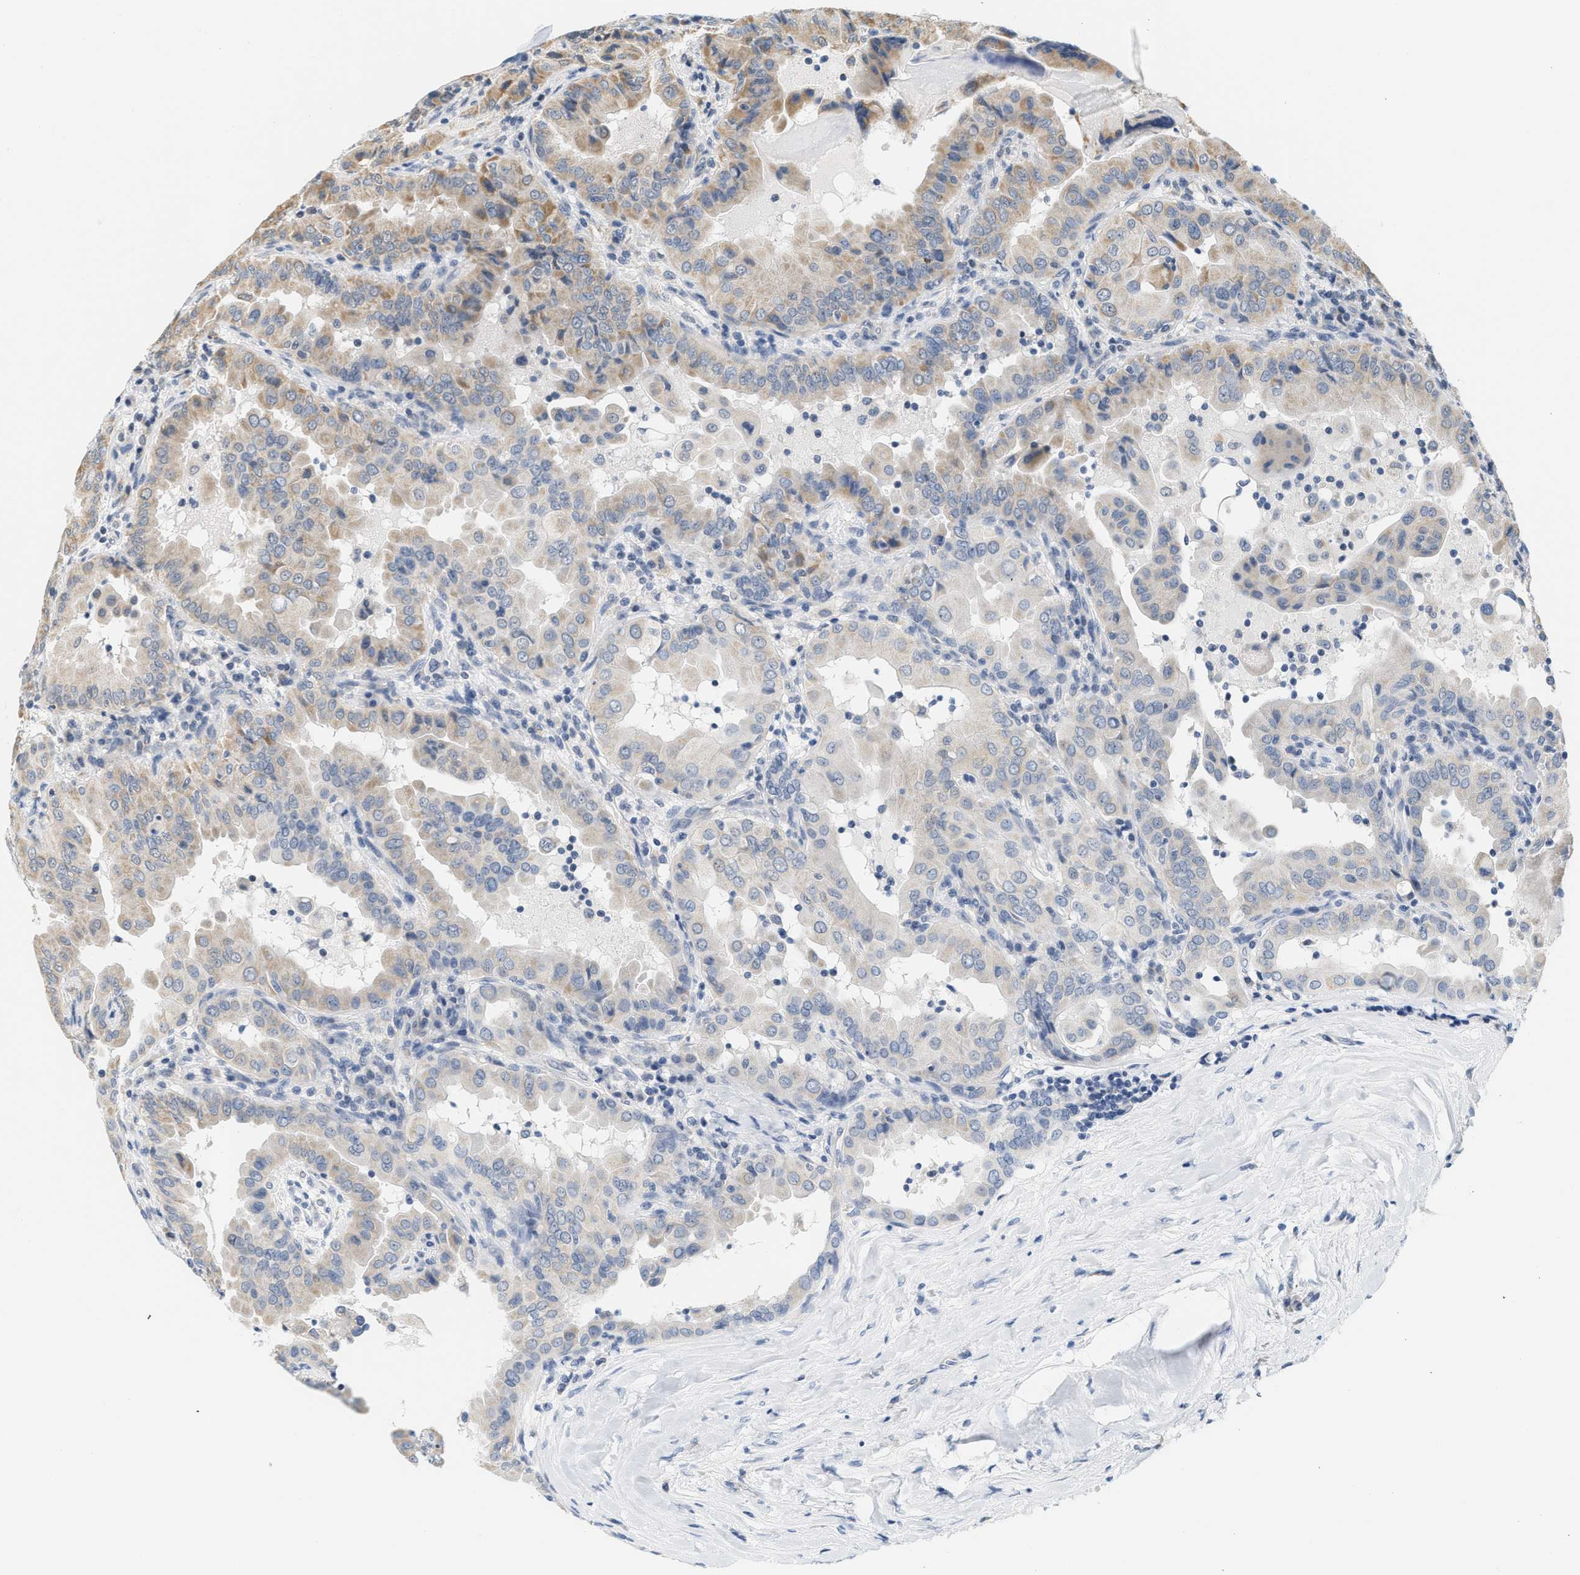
{"staining": {"intensity": "moderate", "quantity": "<25%", "location": "cytoplasmic/membranous"}, "tissue": "thyroid cancer", "cell_type": "Tumor cells", "image_type": "cancer", "snomed": [{"axis": "morphology", "description": "Papillary adenocarcinoma, NOS"}, {"axis": "topography", "description": "Thyroid gland"}], "caption": "The histopathology image shows staining of thyroid cancer (papillary adenocarcinoma), revealing moderate cytoplasmic/membranous protein expression (brown color) within tumor cells.", "gene": "GIGYF1", "patient": {"sex": "male", "age": 33}}